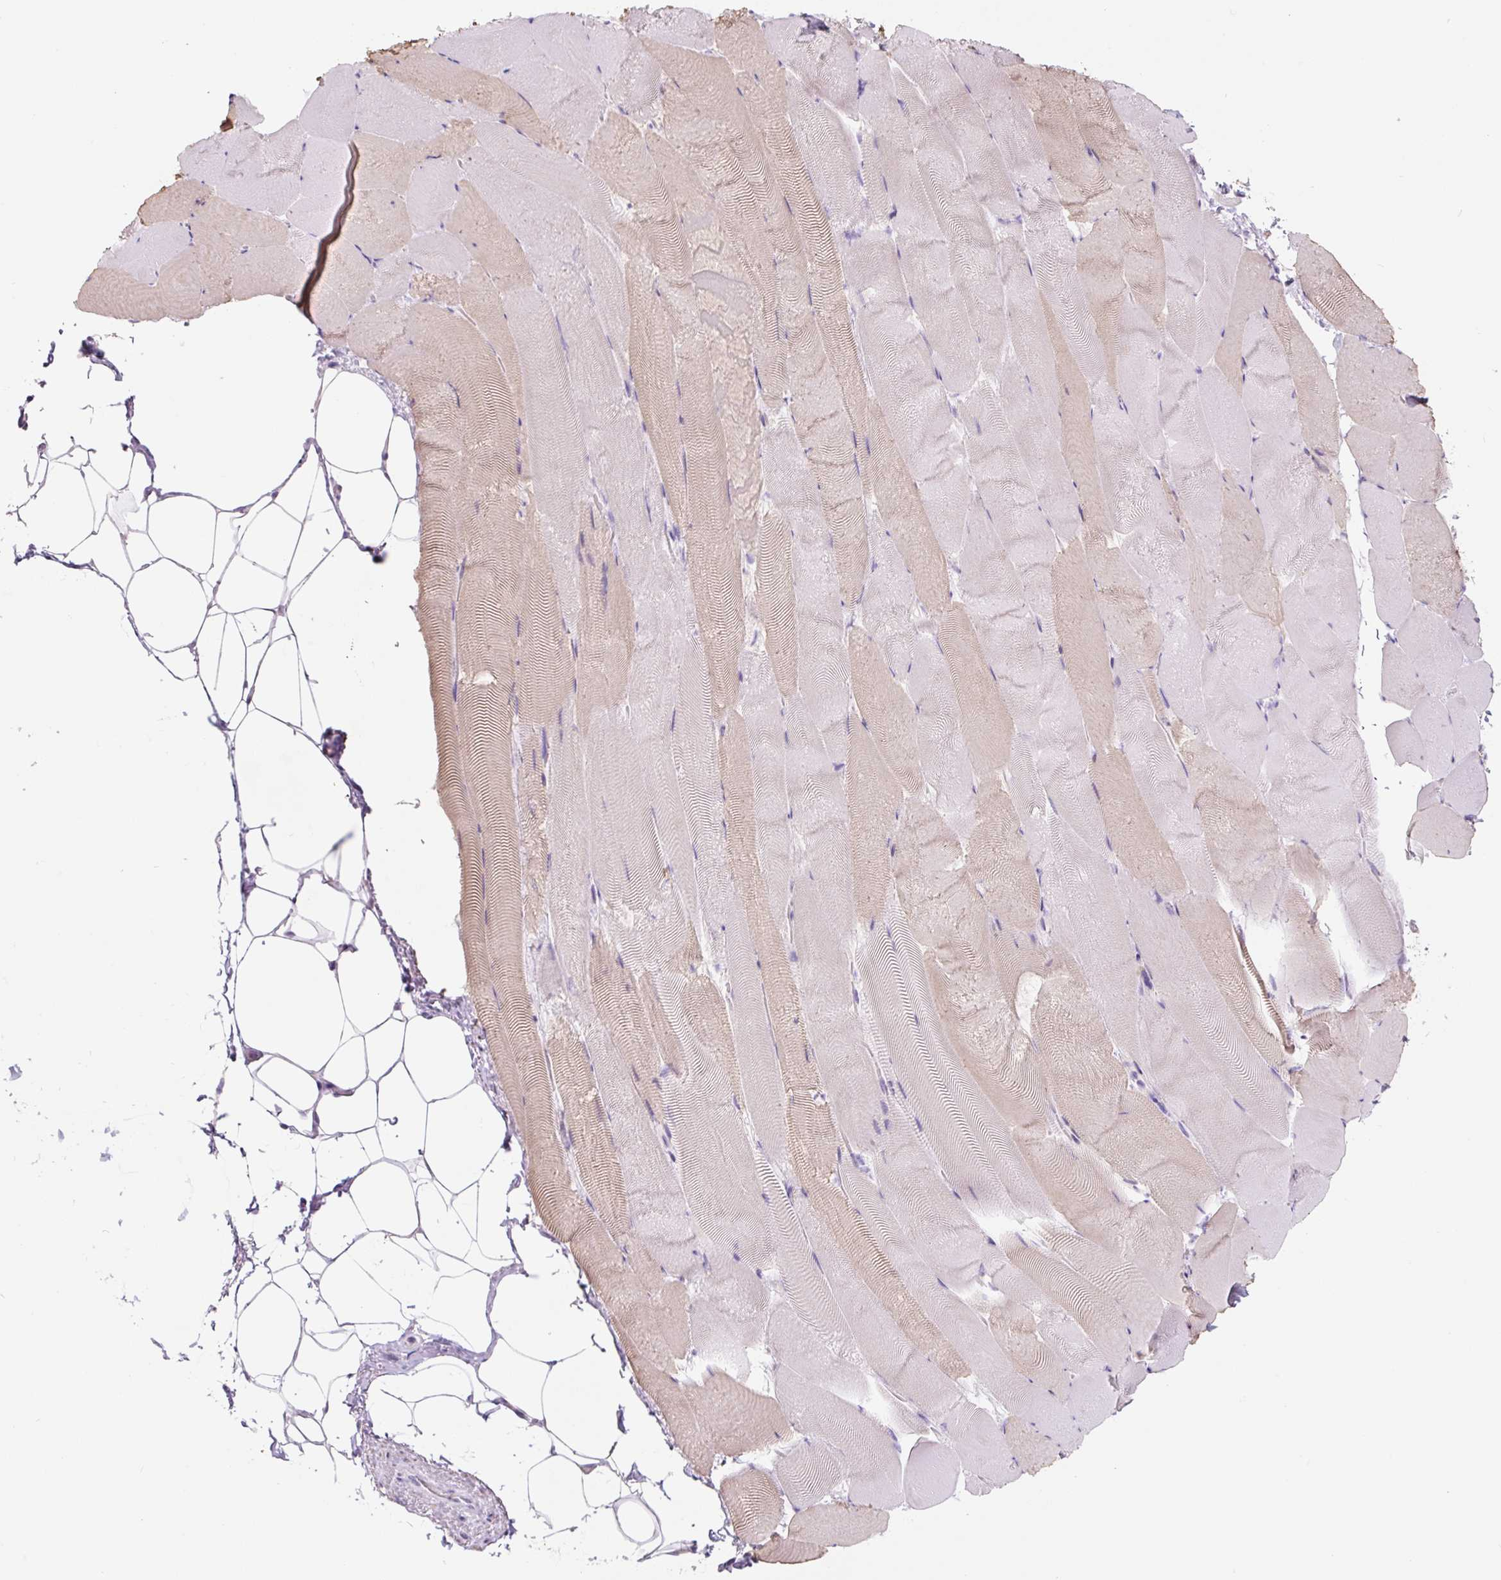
{"staining": {"intensity": "weak", "quantity": "25%-75%", "location": "cytoplasmic/membranous"}, "tissue": "skeletal muscle", "cell_type": "Myocytes", "image_type": "normal", "snomed": [{"axis": "morphology", "description": "Normal tissue, NOS"}, {"axis": "topography", "description": "Skeletal muscle"}], "caption": "Protein staining of normal skeletal muscle demonstrates weak cytoplasmic/membranous staining in about 25%-75% of myocytes.", "gene": "CCL25", "patient": {"sex": "female", "age": 64}}